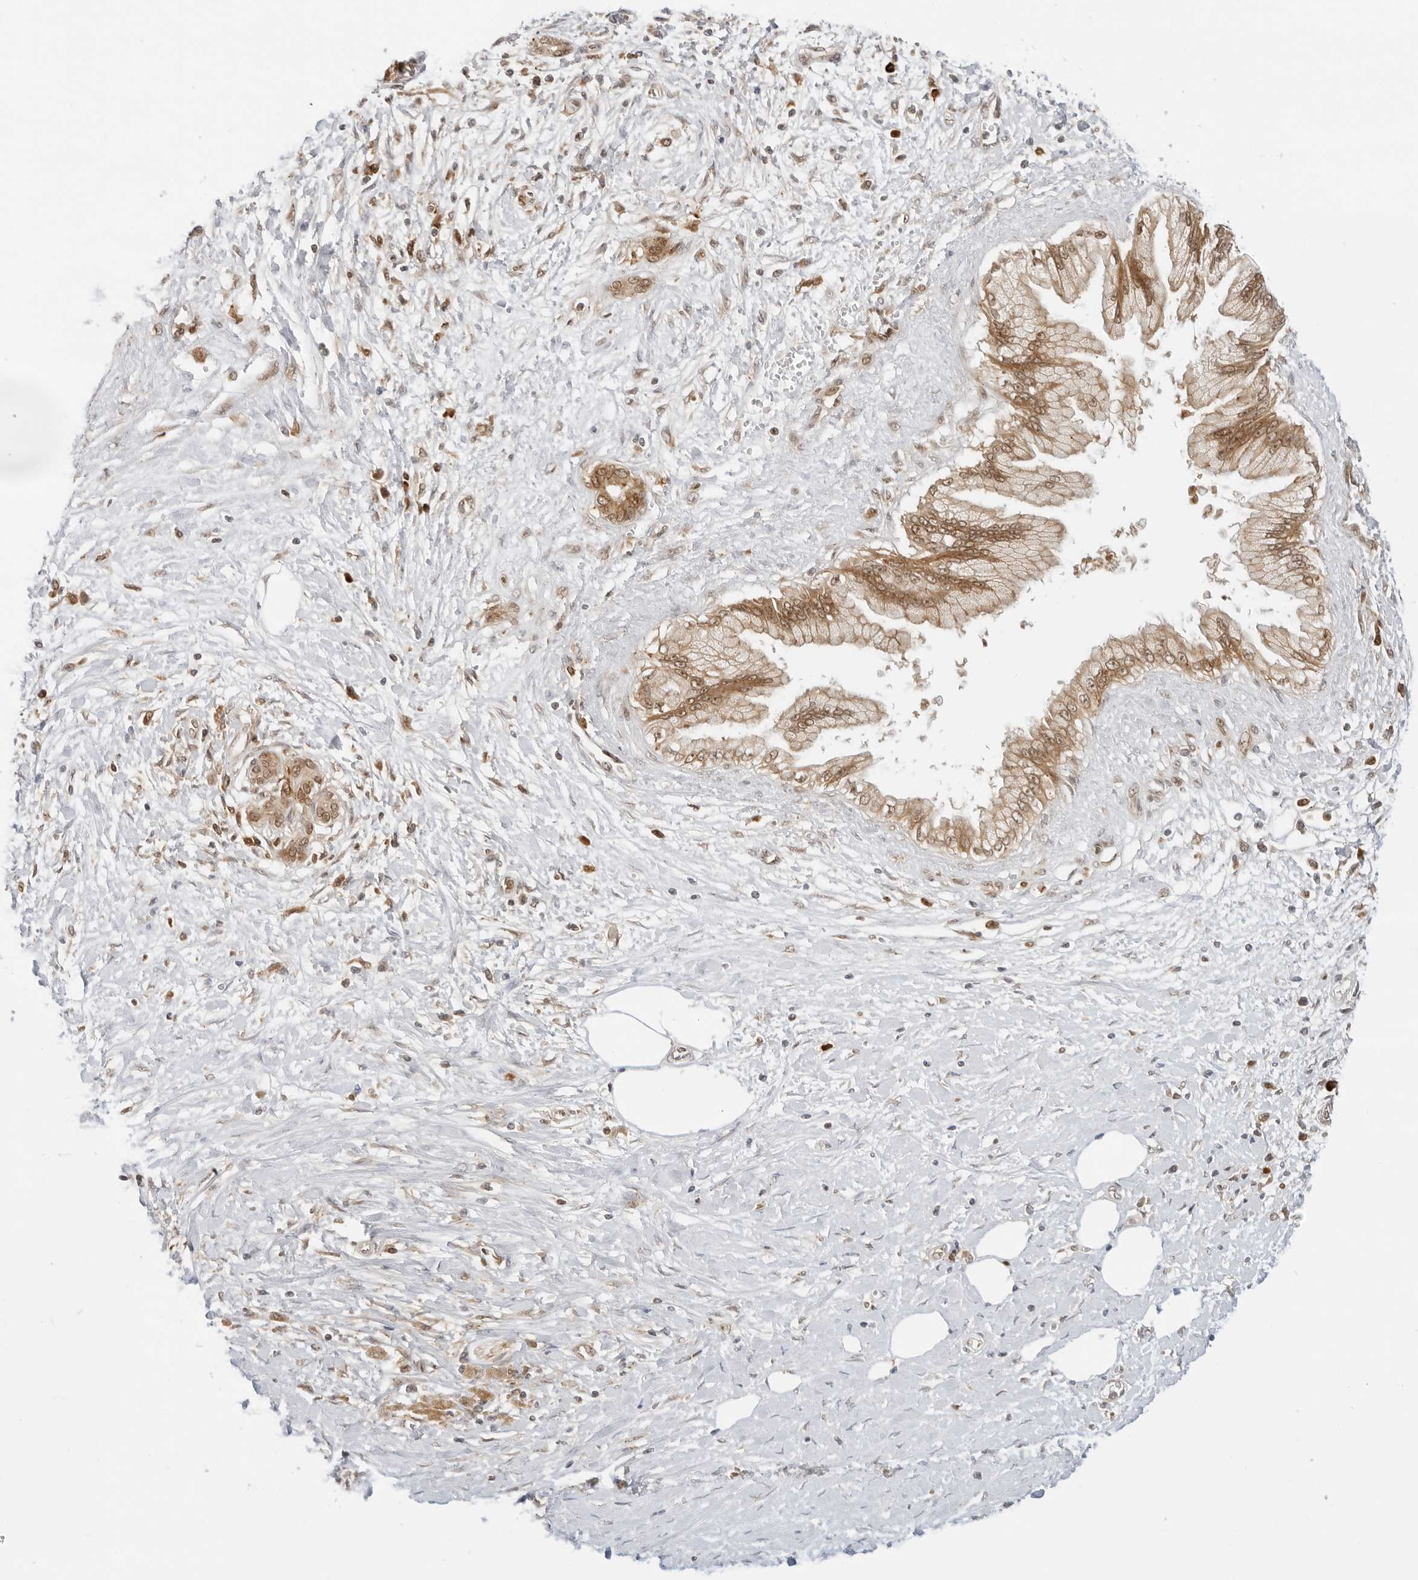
{"staining": {"intensity": "moderate", "quantity": ">75%", "location": "cytoplasmic/membranous,nuclear"}, "tissue": "pancreatic cancer", "cell_type": "Tumor cells", "image_type": "cancer", "snomed": [{"axis": "morphology", "description": "Adenocarcinoma, NOS"}, {"axis": "topography", "description": "Pancreas"}], "caption": "Human pancreatic cancer (adenocarcinoma) stained with a brown dye shows moderate cytoplasmic/membranous and nuclear positive positivity in approximately >75% of tumor cells.", "gene": "RC3H1", "patient": {"sex": "male", "age": 58}}